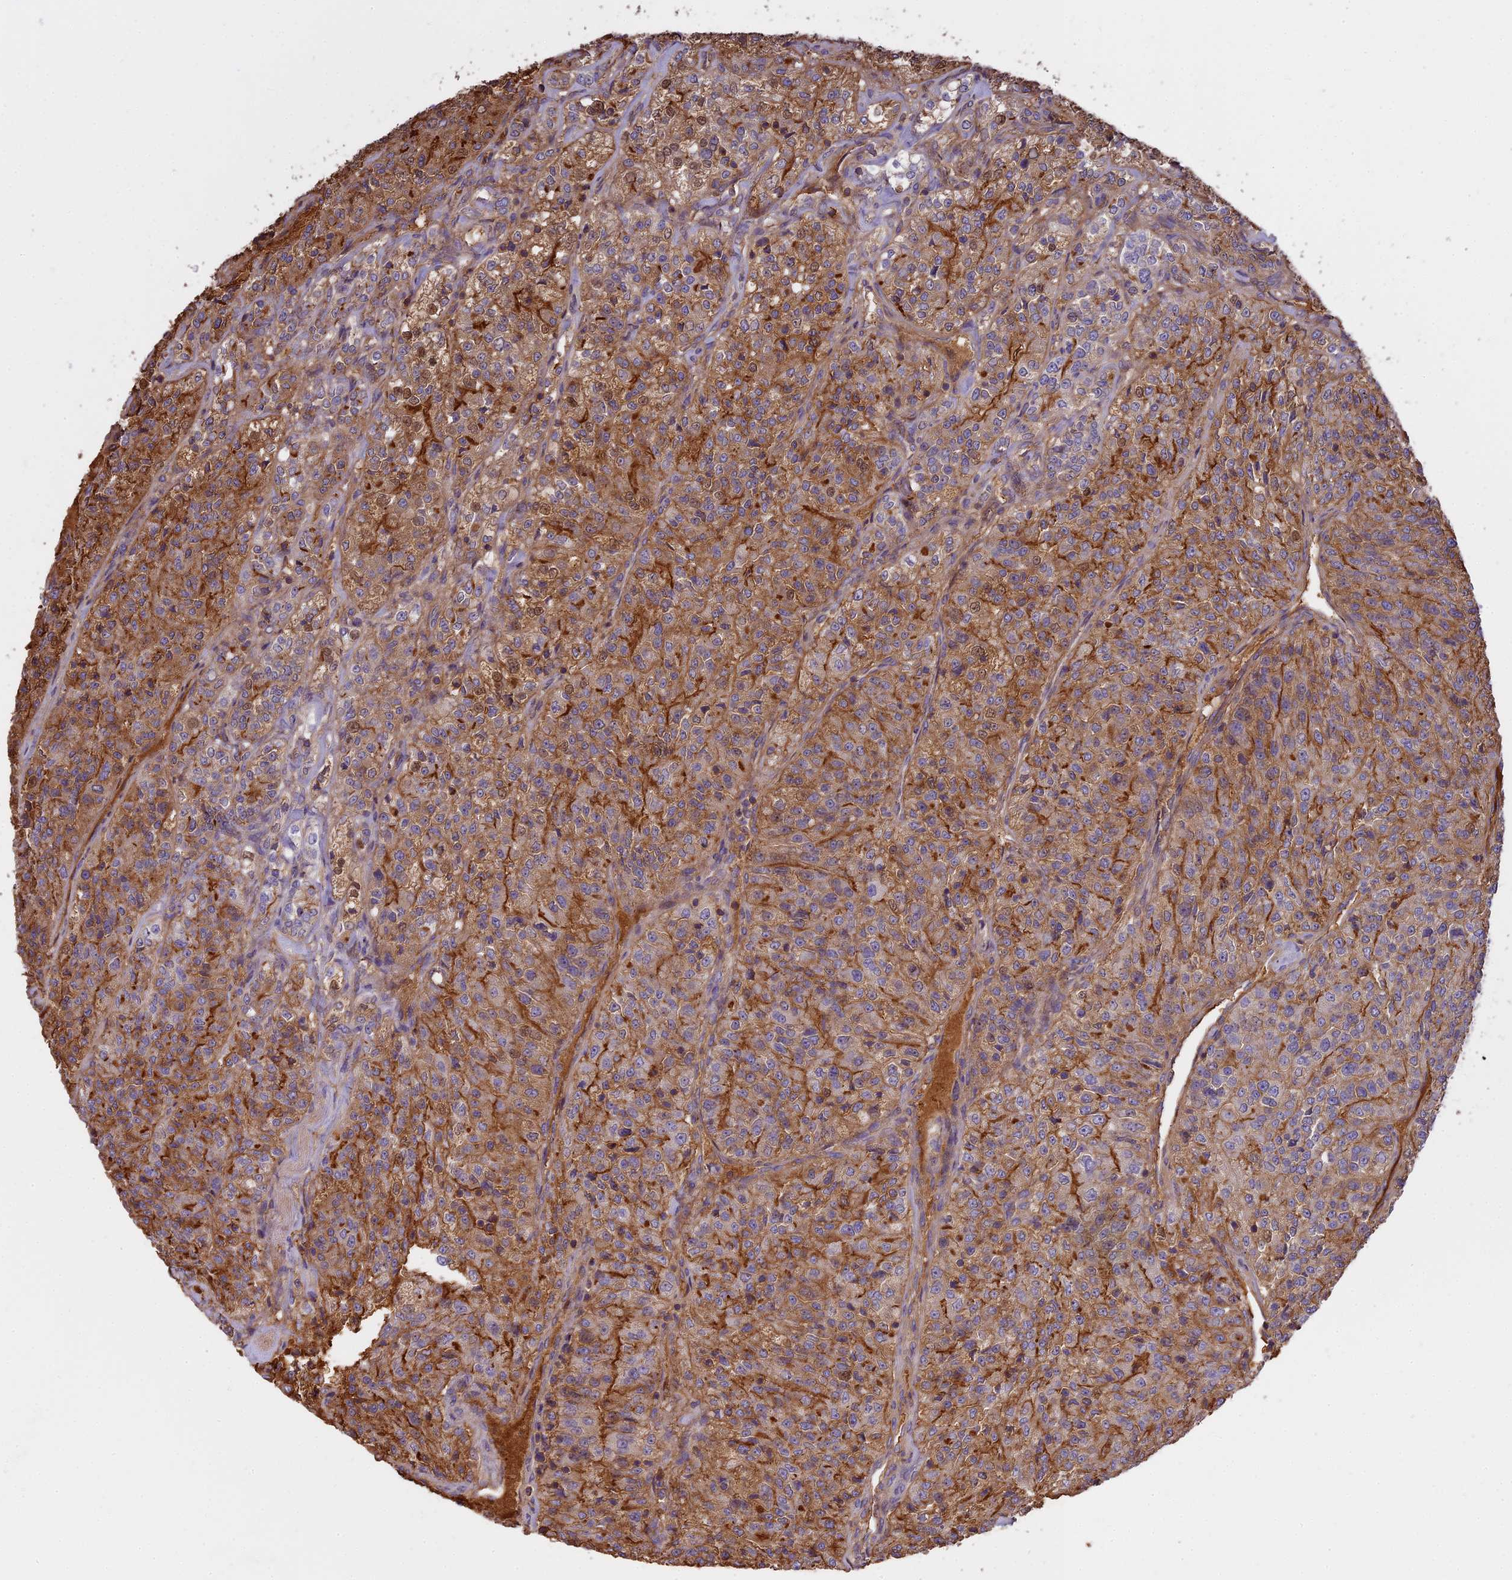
{"staining": {"intensity": "moderate", "quantity": ">75%", "location": "cytoplasmic/membranous"}, "tissue": "renal cancer", "cell_type": "Tumor cells", "image_type": "cancer", "snomed": [{"axis": "morphology", "description": "Adenocarcinoma, NOS"}, {"axis": "topography", "description": "Kidney"}], "caption": "Tumor cells reveal moderate cytoplasmic/membranous staining in about >75% of cells in renal adenocarcinoma. (IHC, brightfield microscopy, high magnification).", "gene": "CFAP119", "patient": {"sex": "female", "age": 63}}